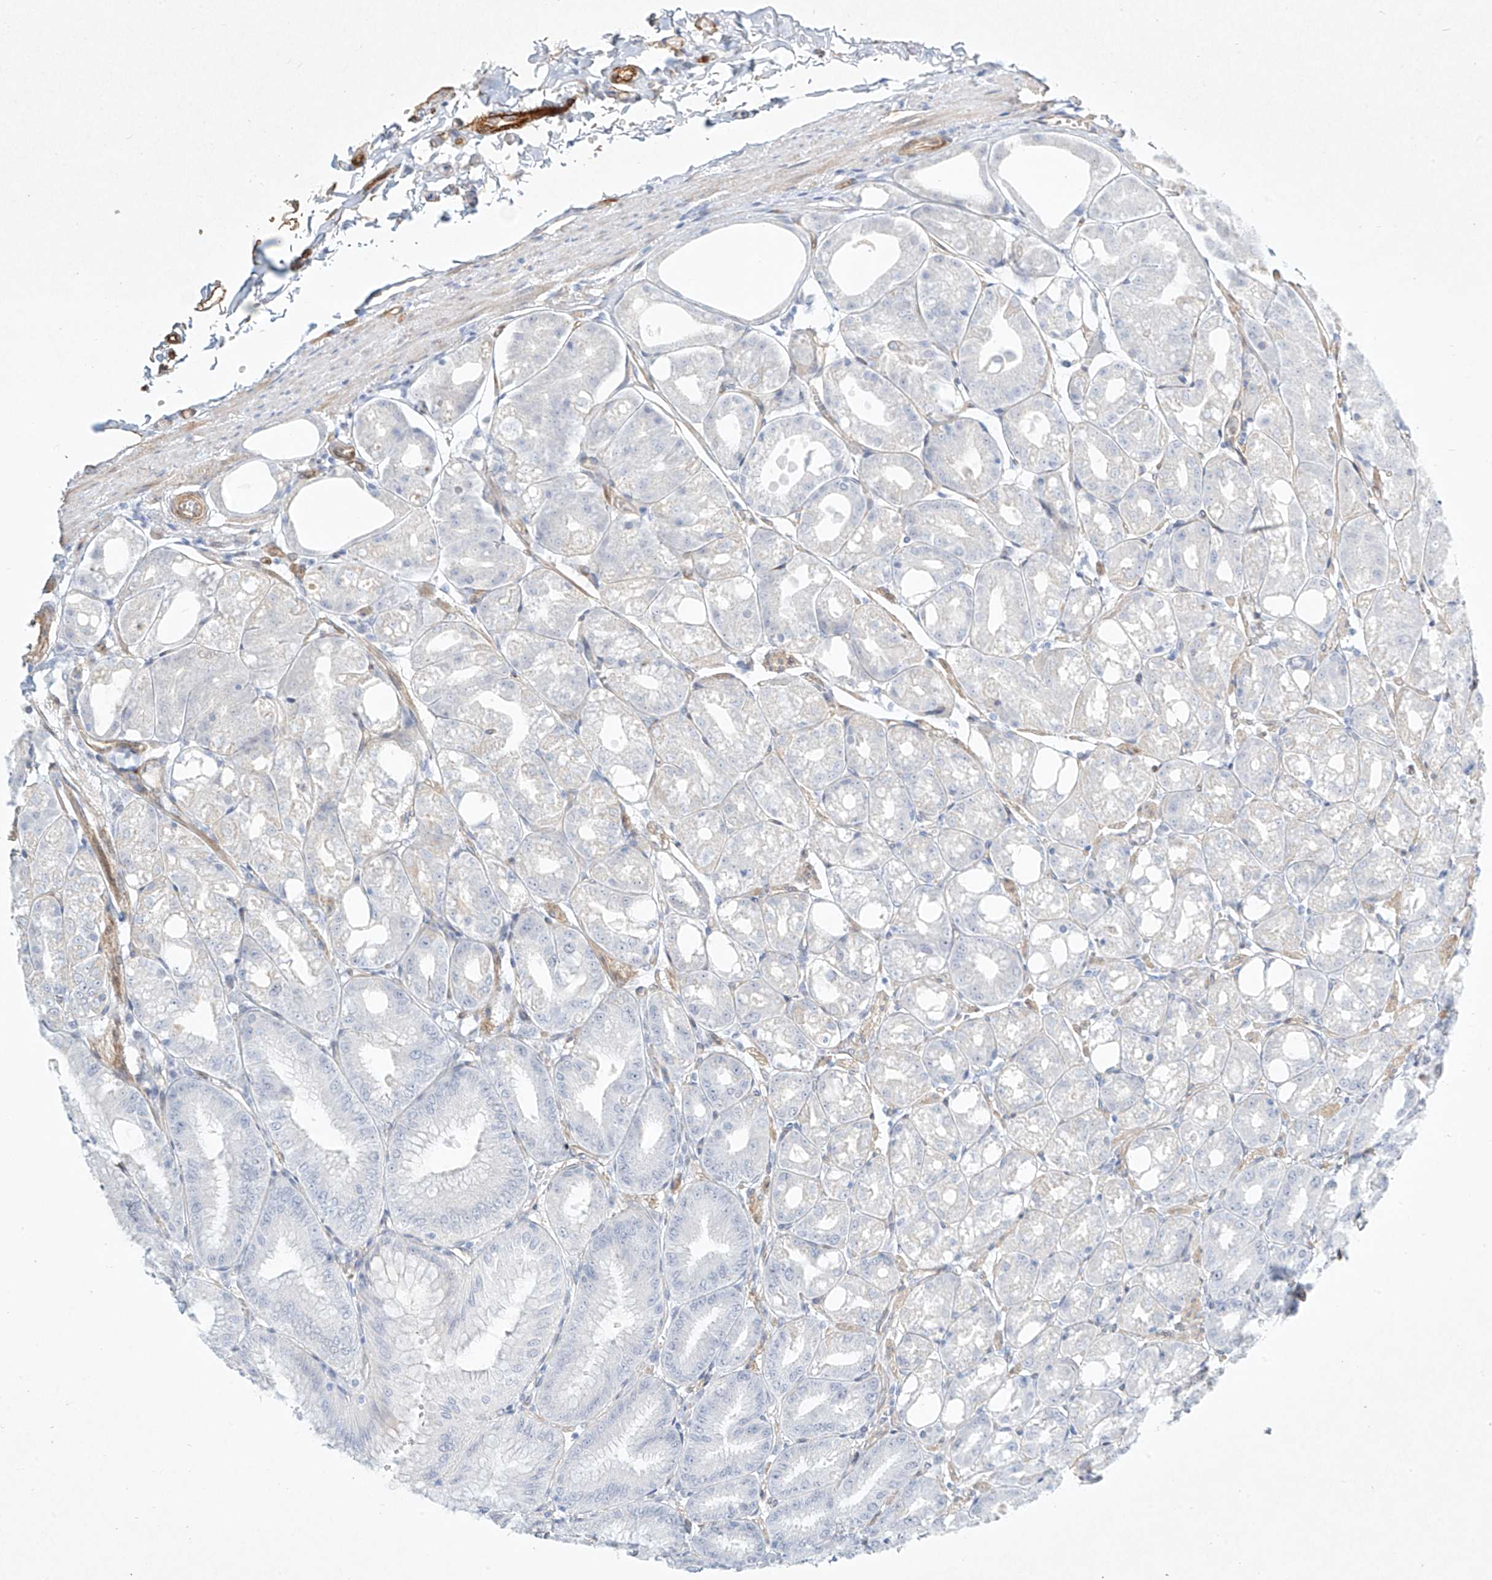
{"staining": {"intensity": "negative", "quantity": "none", "location": "none"}, "tissue": "stomach", "cell_type": "Glandular cells", "image_type": "normal", "snomed": [{"axis": "morphology", "description": "Normal tissue, NOS"}, {"axis": "topography", "description": "Stomach, lower"}], "caption": "Stomach was stained to show a protein in brown. There is no significant staining in glandular cells. (IHC, brightfield microscopy, high magnification).", "gene": "REEP2", "patient": {"sex": "male", "age": 71}}